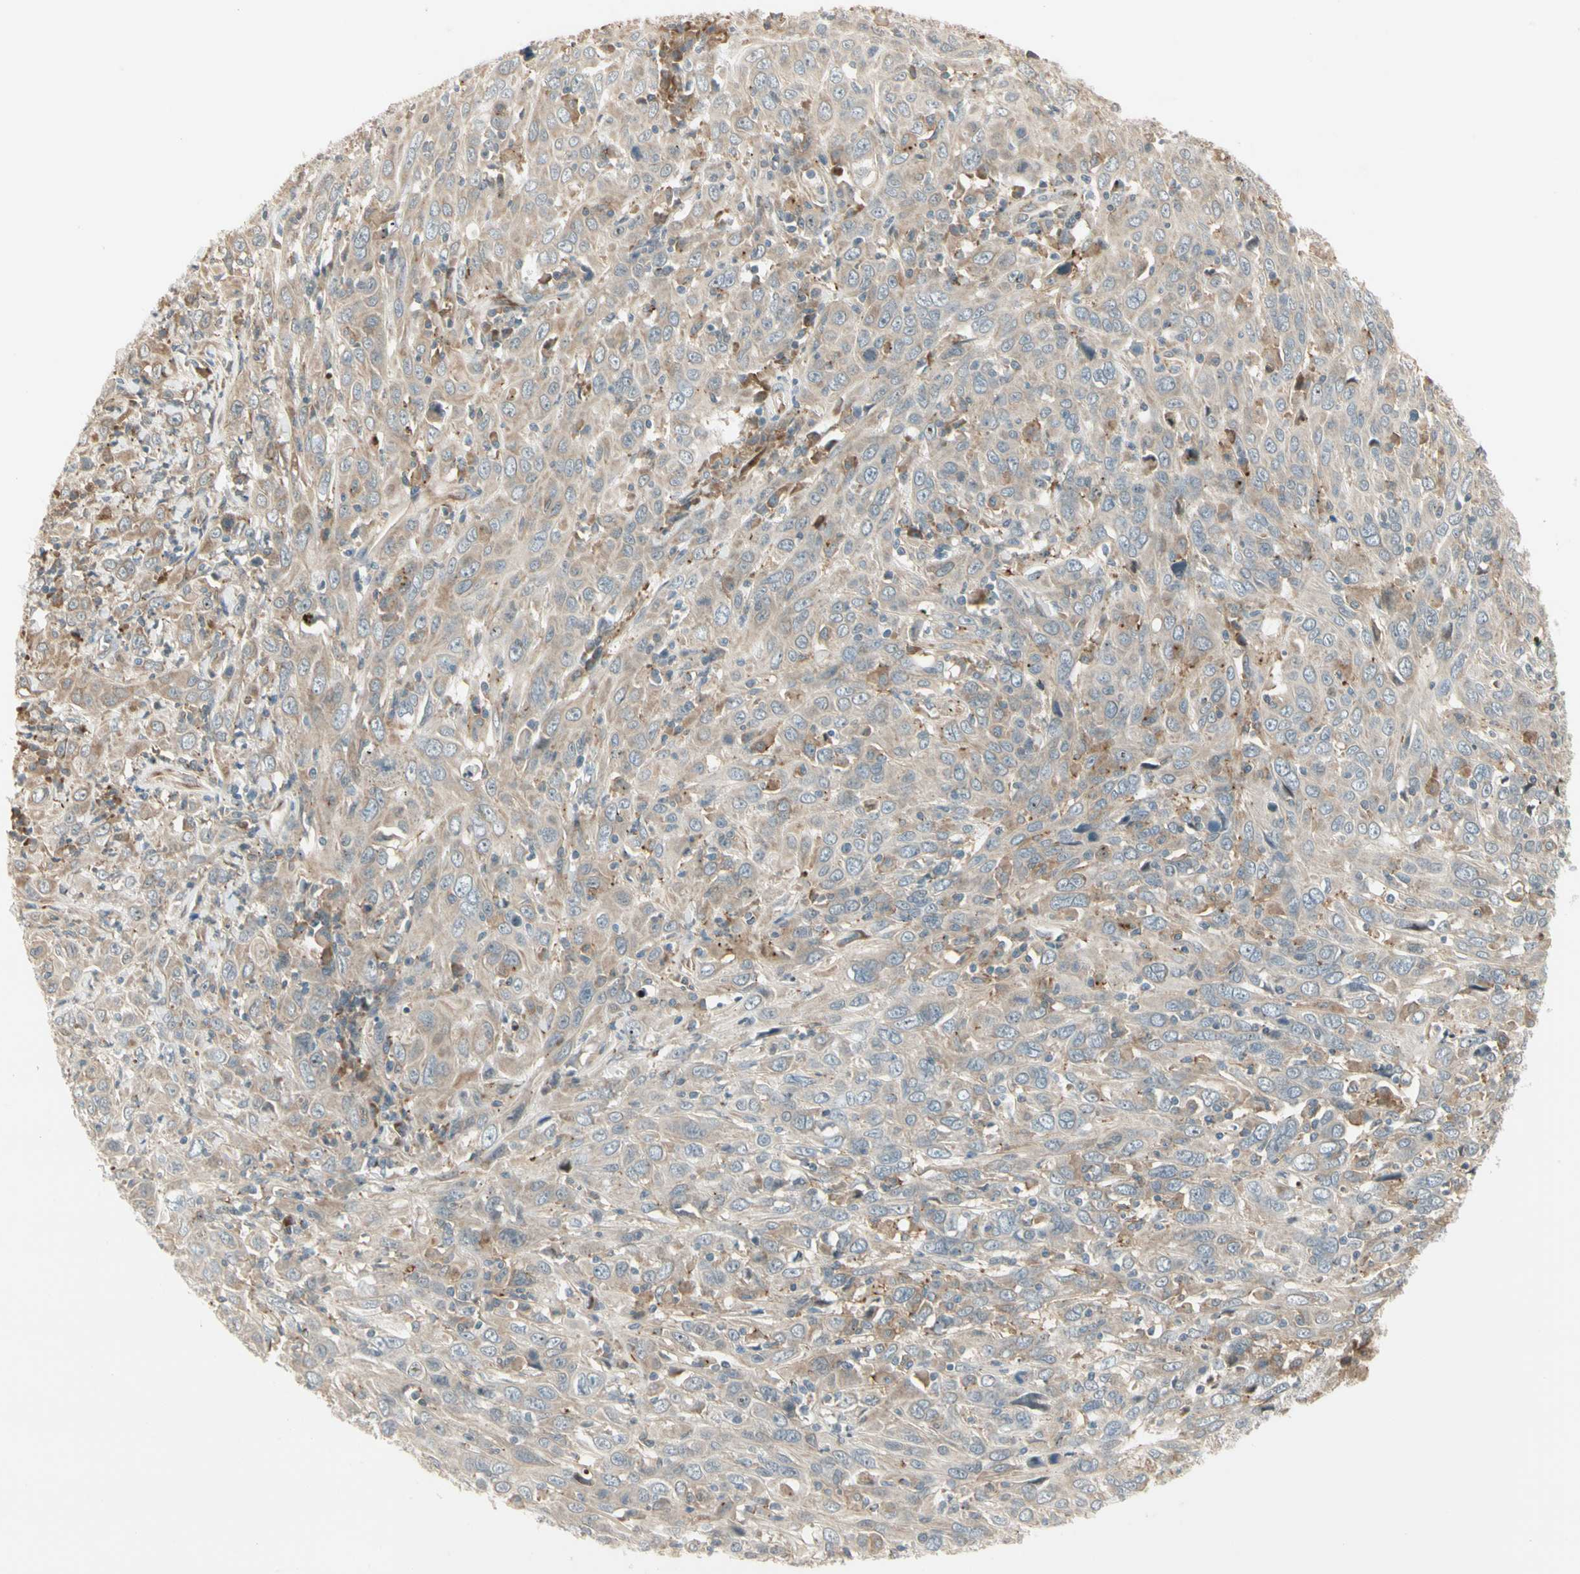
{"staining": {"intensity": "moderate", "quantity": "25%-75%", "location": "cytoplasmic/membranous"}, "tissue": "cervical cancer", "cell_type": "Tumor cells", "image_type": "cancer", "snomed": [{"axis": "morphology", "description": "Squamous cell carcinoma, NOS"}, {"axis": "topography", "description": "Cervix"}], "caption": "There is medium levels of moderate cytoplasmic/membranous positivity in tumor cells of cervical cancer, as demonstrated by immunohistochemical staining (brown color).", "gene": "FNDC3B", "patient": {"sex": "female", "age": 46}}